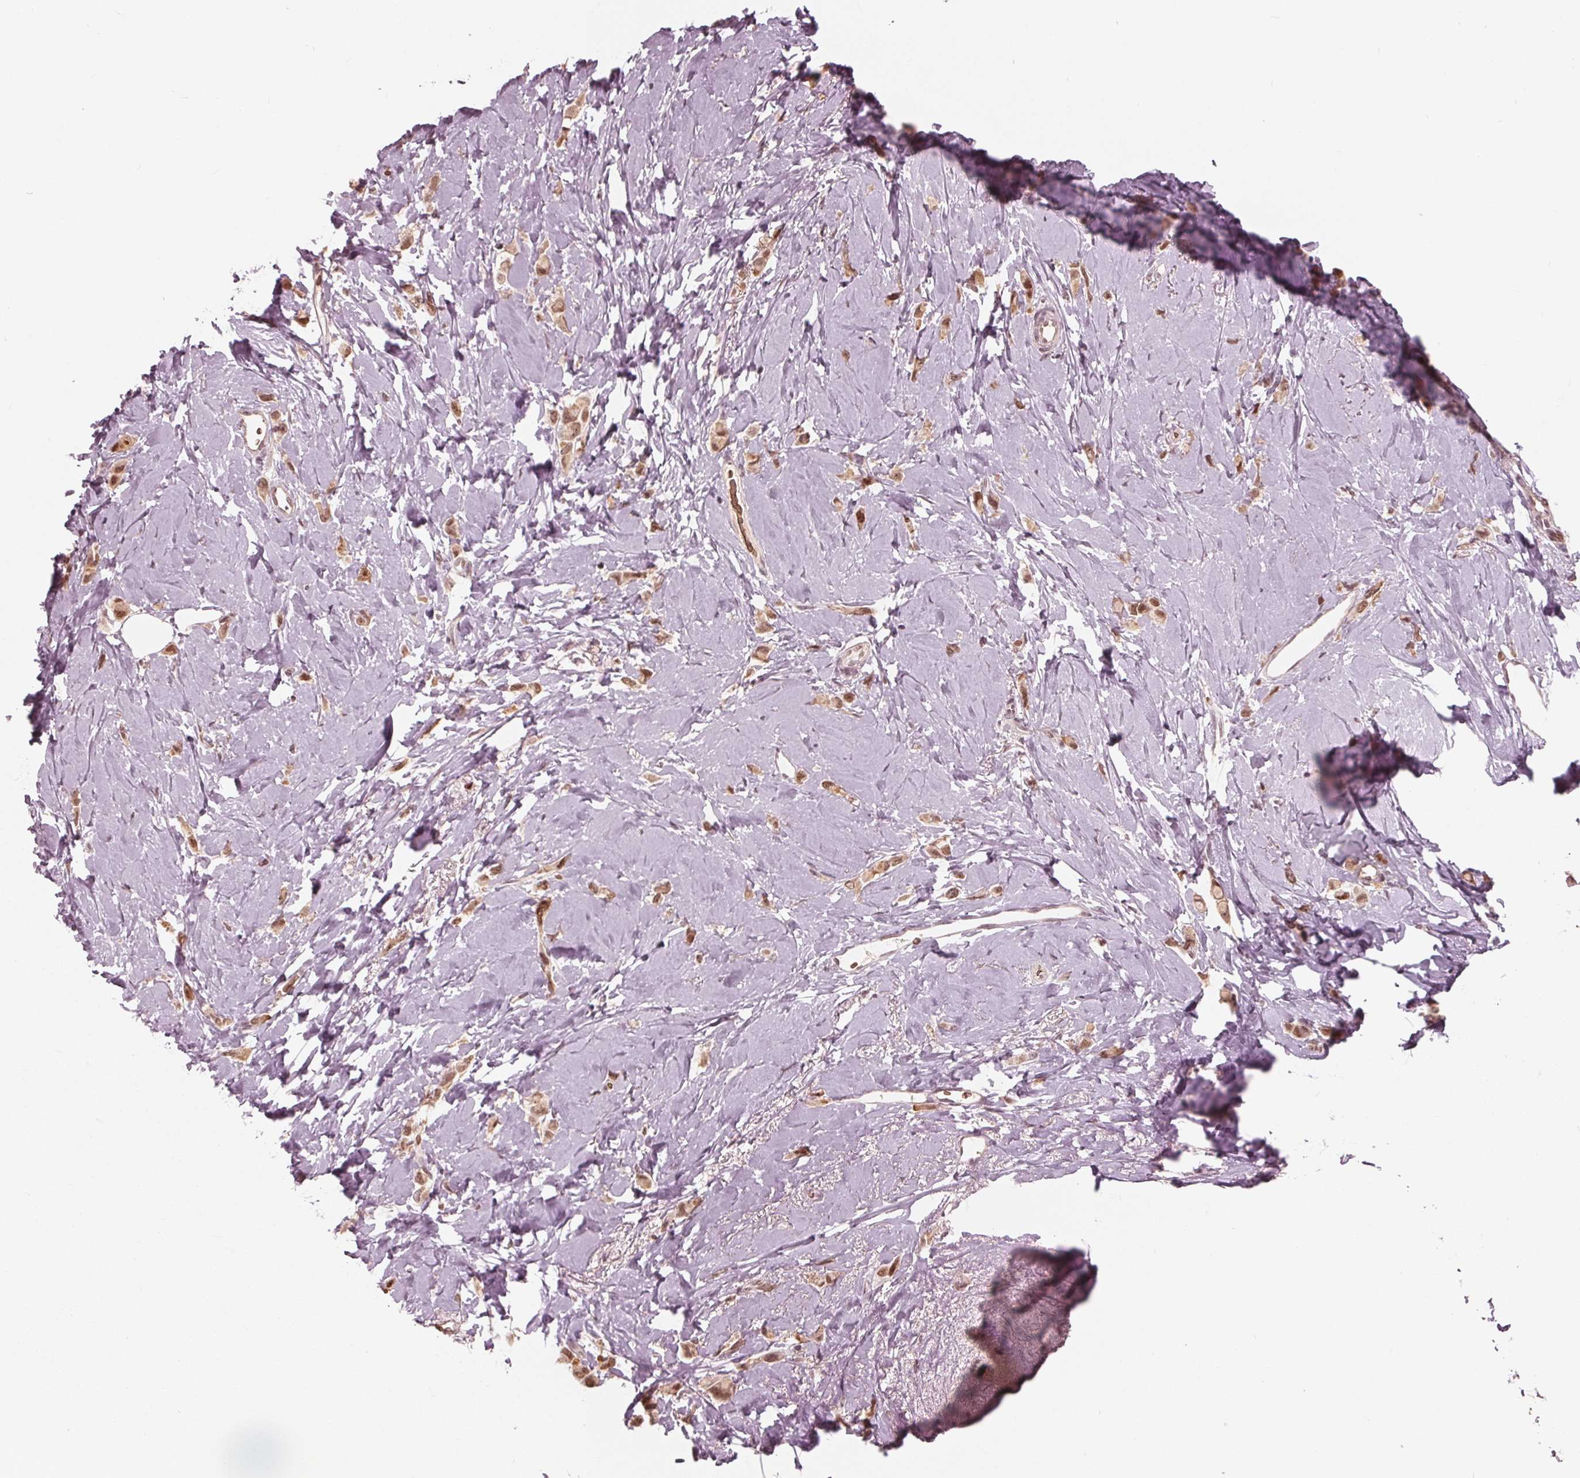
{"staining": {"intensity": "moderate", "quantity": ">75%", "location": "nuclear"}, "tissue": "breast cancer", "cell_type": "Tumor cells", "image_type": "cancer", "snomed": [{"axis": "morphology", "description": "Lobular carcinoma"}, {"axis": "topography", "description": "Breast"}], "caption": "The immunohistochemical stain labels moderate nuclear positivity in tumor cells of lobular carcinoma (breast) tissue.", "gene": "HIRIP3", "patient": {"sex": "female", "age": 66}}